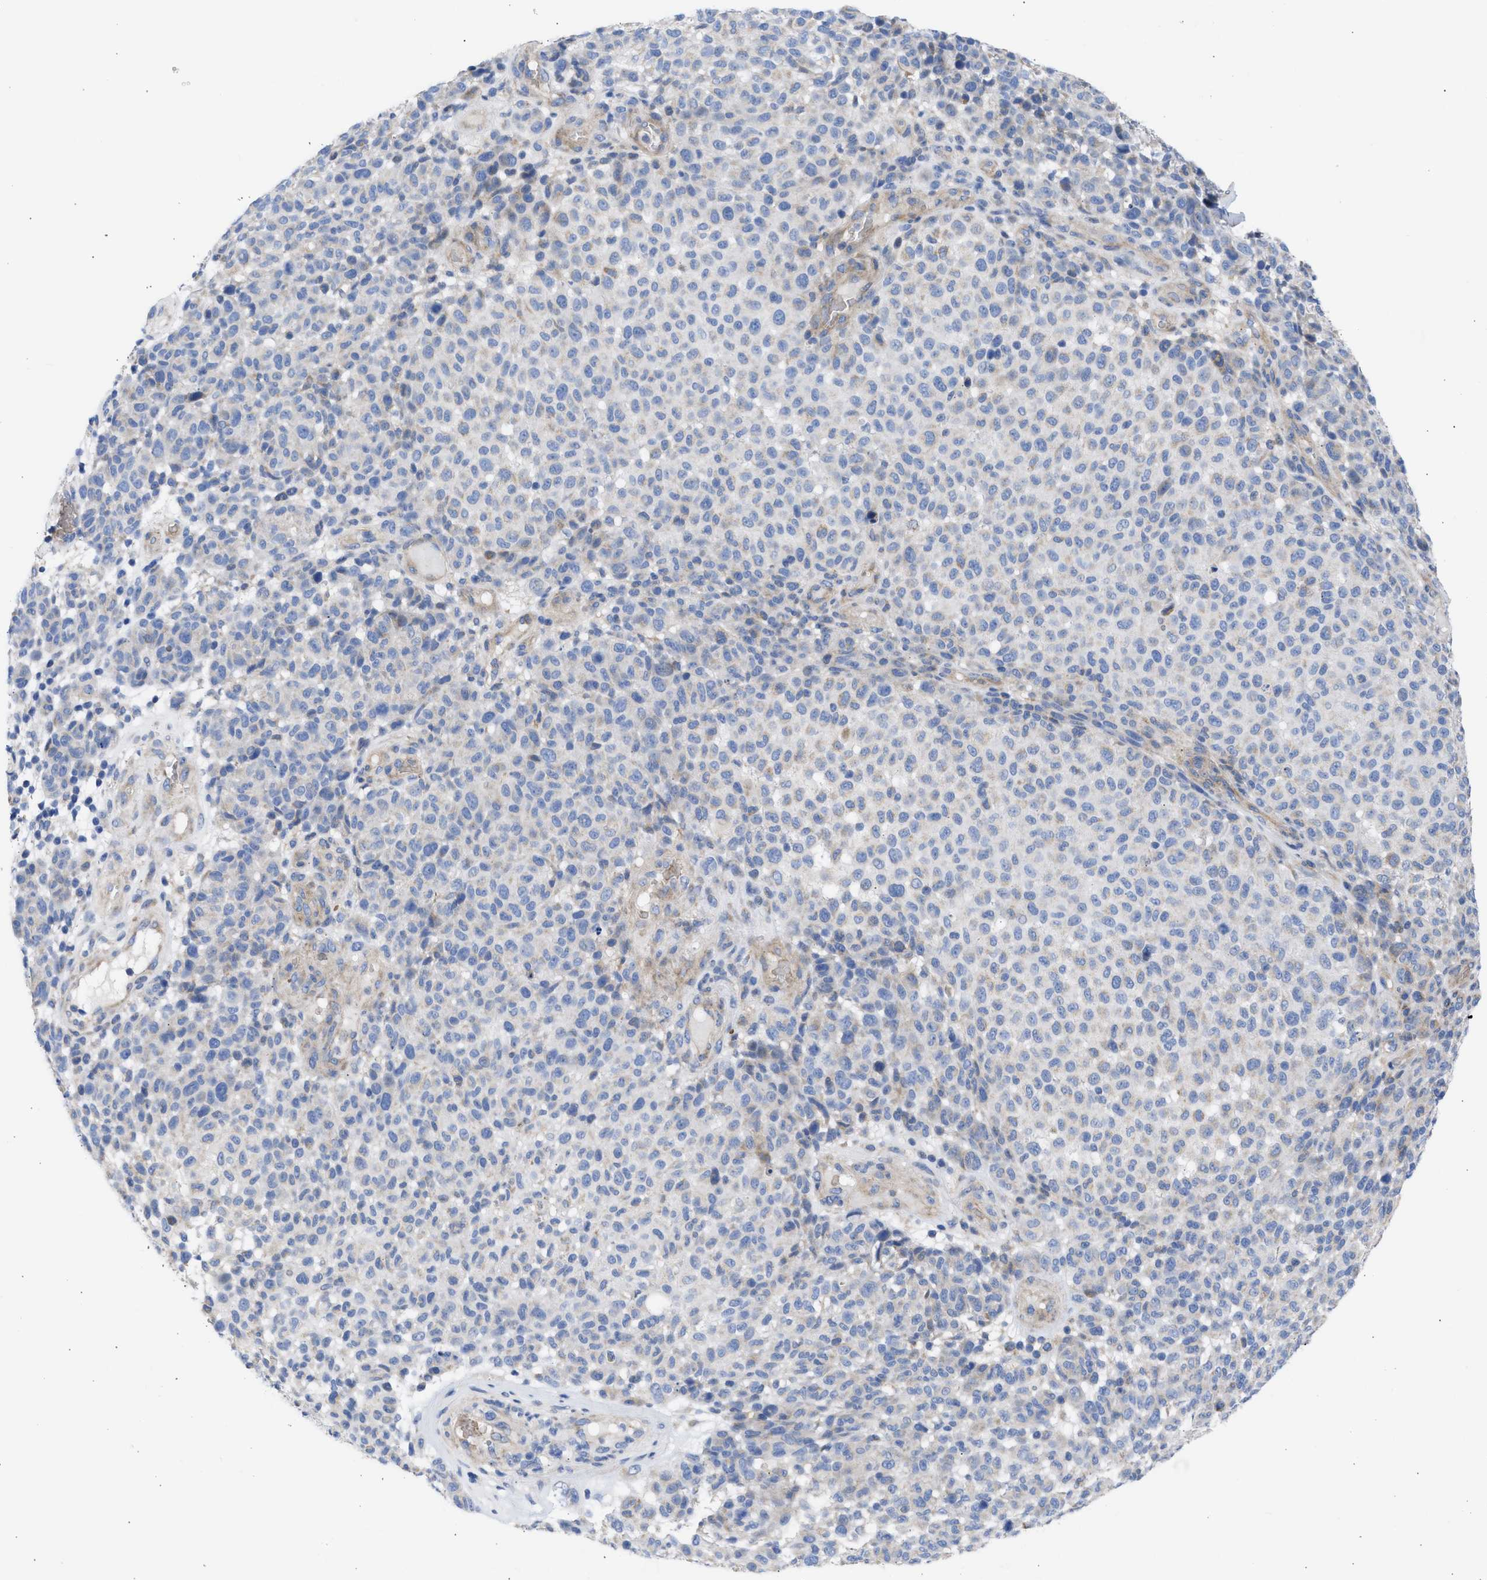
{"staining": {"intensity": "moderate", "quantity": "<25%", "location": "cytoplasmic/membranous"}, "tissue": "melanoma", "cell_type": "Tumor cells", "image_type": "cancer", "snomed": [{"axis": "morphology", "description": "Malignant melanoma, NOS"}, {"axis": "topography", "description": "Skin"}], "caption": "A brown stain shows moderate cytoplasmic/membranous expression of a protein in melanoma tumor cells.", "gene": "BTG3", "patient": {"sex": "male", "age": 59}}